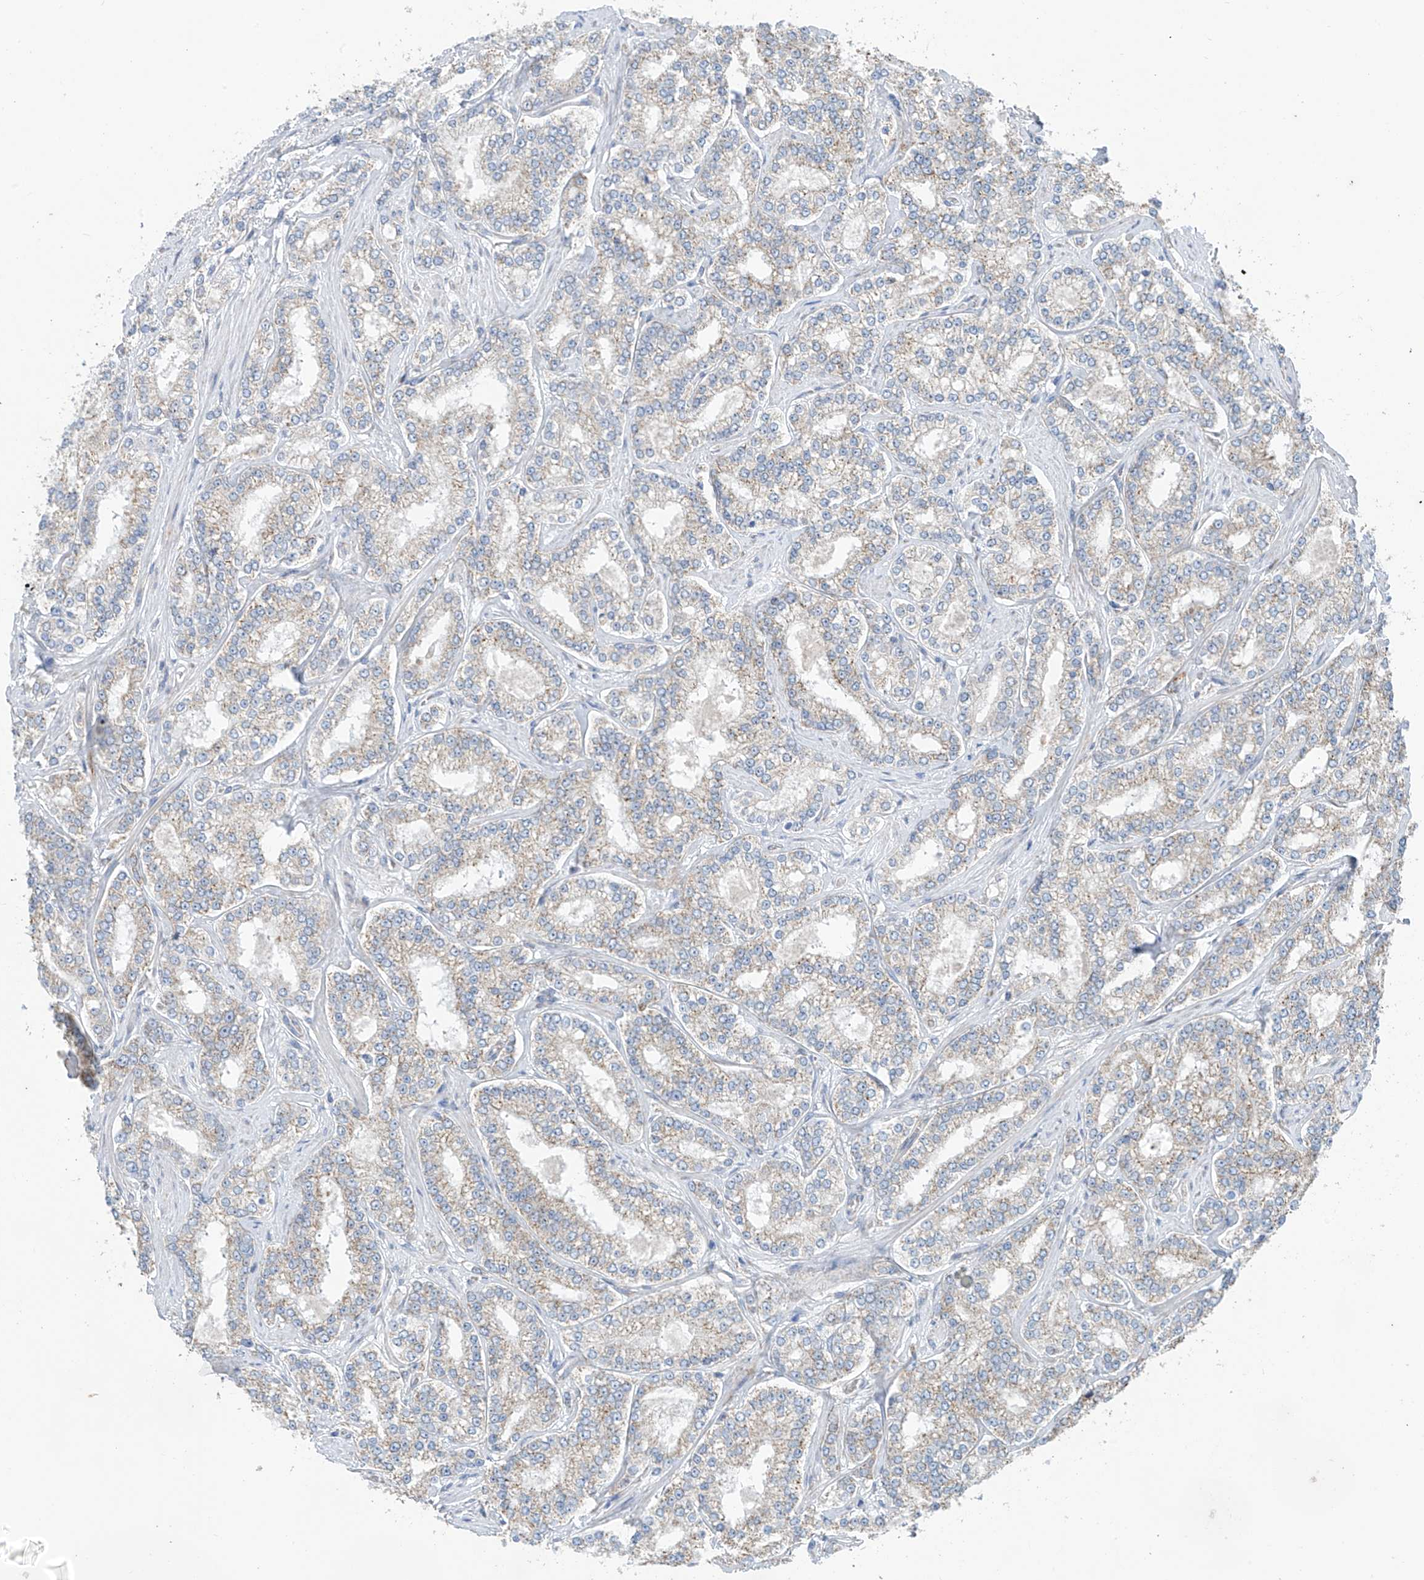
{"staining": {"intensity": "weak", "quantity": "<25%", "location": "cytoplasmic/membranous"}, "tissue": "prostate cancer", "cell_type": "Tumor cells", "image_type": "cancer", "snomed": [{"axis": "morphology", "description": "Normal tissue, NOS"}, {"axis": "morphology", "description": "Adenocarcinoma, High grade"}, {"axis": "topography", "description": "Prostate"}], "caption": "Immunohistochemistry of human prostate cancer (adenocarcinoma (high-grade)) reveals no expression in tumor cells.", "gene": "EOMES", "patient": {"sex": "male", "age": 83}}